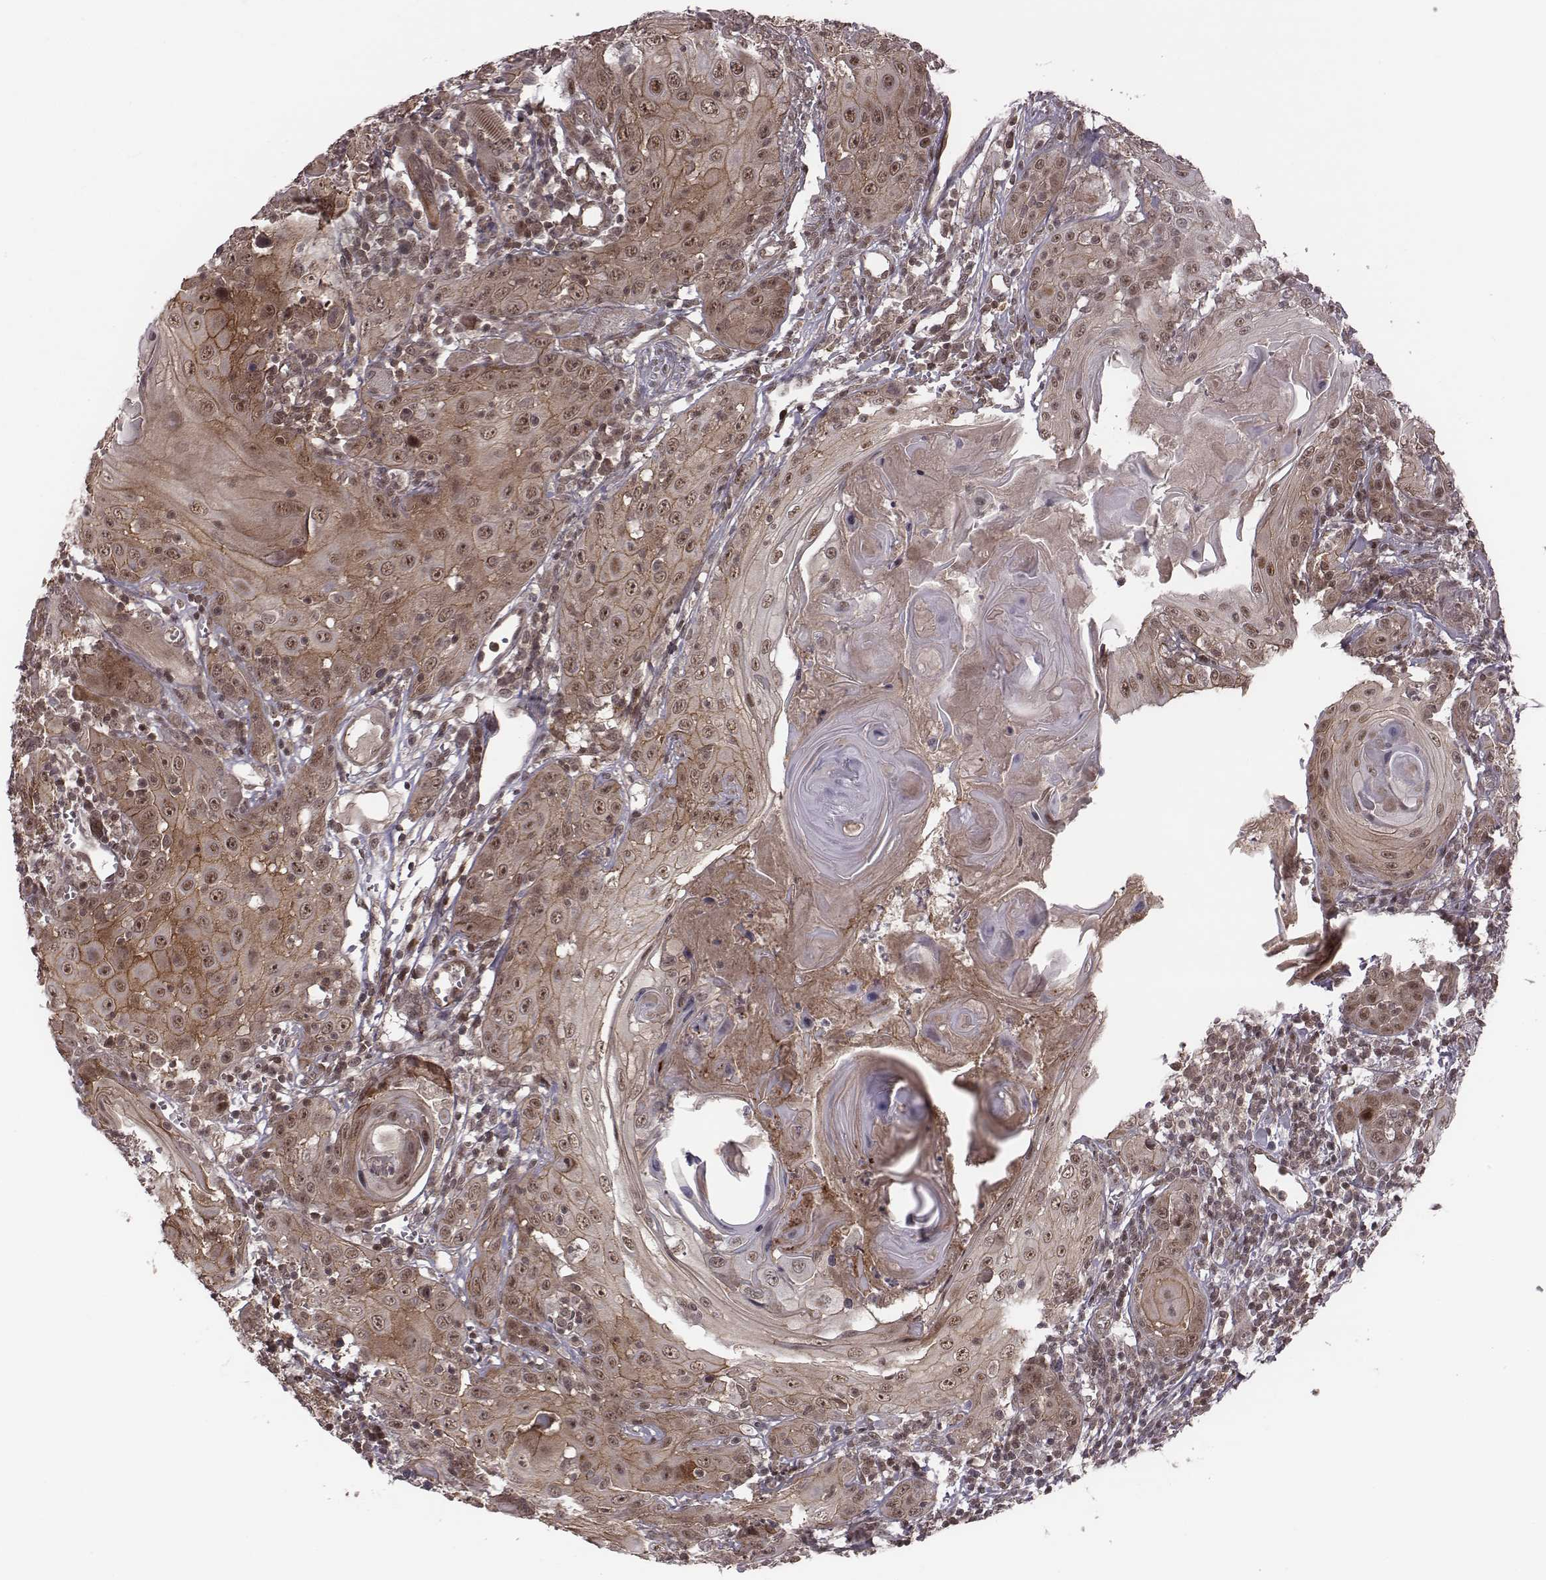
{"staining": {"intensity": "weak", "quantity": ">75%", "location": "cytoplasmic/membranous,nuclear"}, "tissue": "head and neck cancer", "cell_type": "Tumor cells", "image_type": "cancer", "snomed": [{"axis": "morphology", "description": "Squamous cell carcinoma, NOS"}, {"axis": "topography", "description": "Head-Neck"}], "caption": "Tumor cells display low levels of weak cytoplasmic/membranous and nuclear expression in about >75% of cells in squamous cell carcinoma (head and neck).", "gene": "RPL3", "patient": {"sex": "female", "age": 80}}